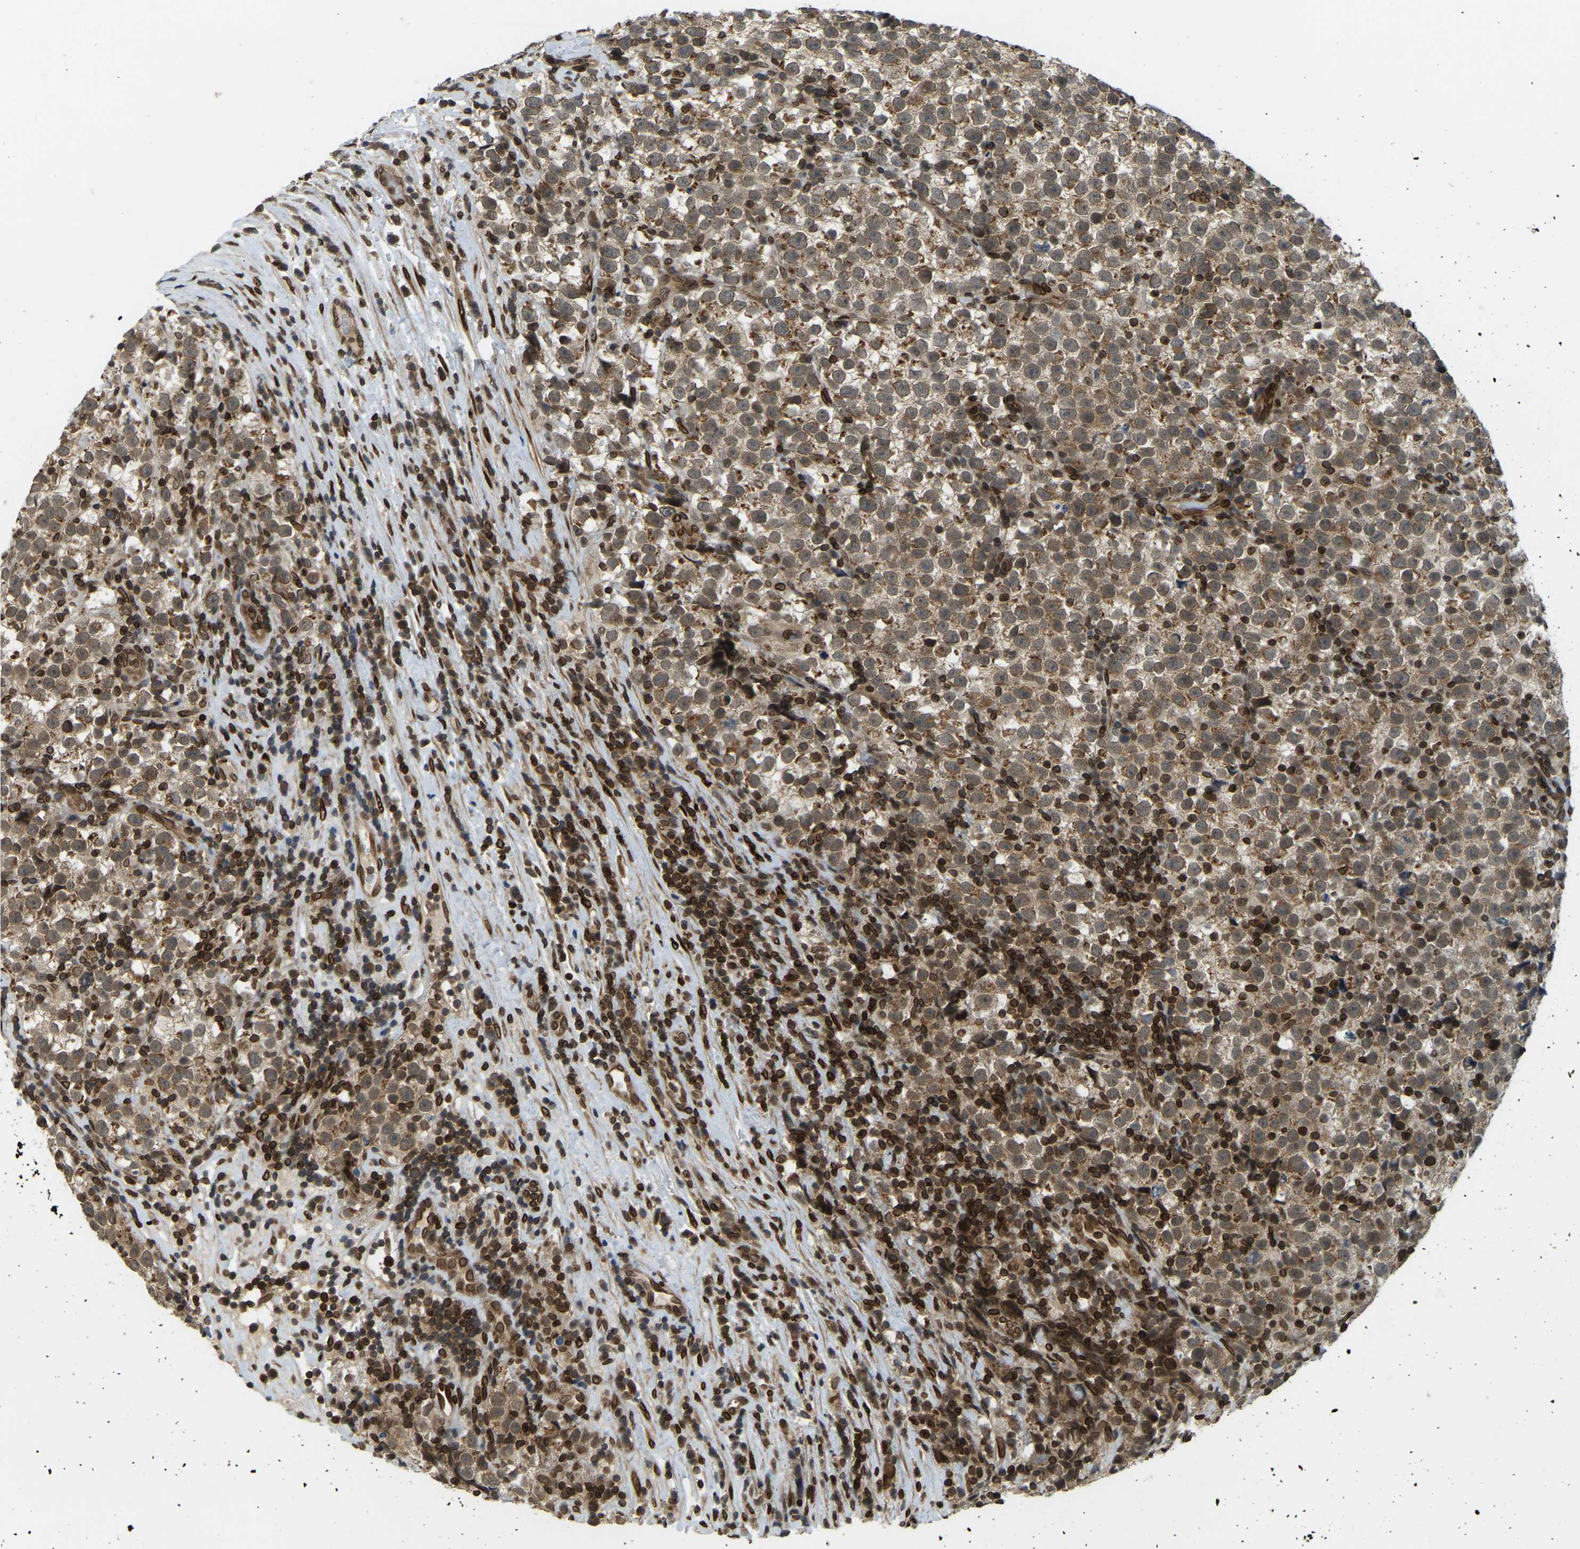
{"staining": {"intensity": "moderate", "quantity": ">75%", "location": "cytoplasmic/membranous"}, "tissue": "testis cancer", "cell_type": "Tumor cells", "image_type": "cancer", "snomed": [{"axis": "morphology", "description": "Normal tissue, NOS"}, {"axis": "morphology", "description": "Seminoma, NOS"}, {"axis": "topography", "description": "Testis"}], "caption": "Immunohistochemical staining of testis seminoma demonstrates medium levels of moderate cytoplasmic/membranous staining in about >75% of tumor cells. (DAB = brown stain, brightfield microscopy at high magnification).", "gene": "SYNE1", "patient": {"sex": "male", "age": 43}}